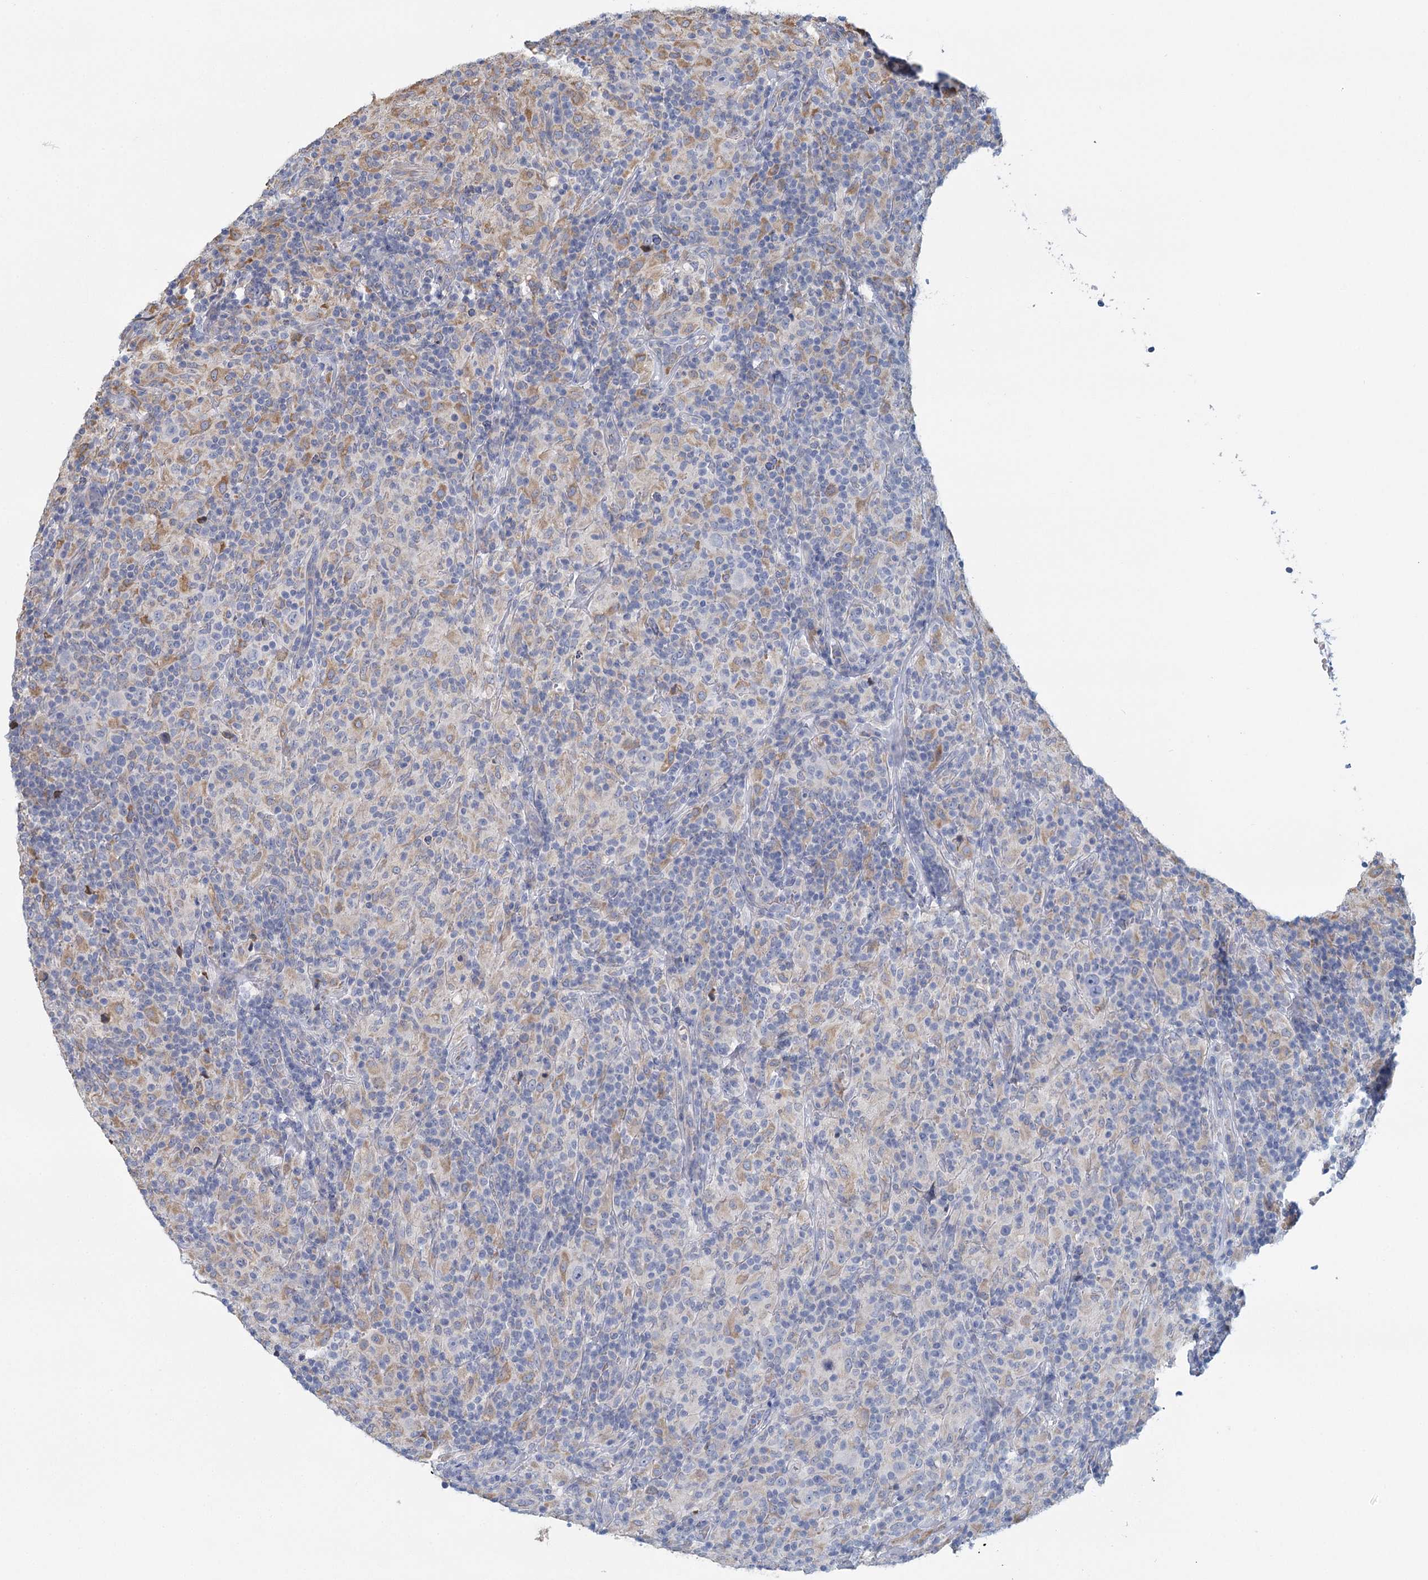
{"staining": {"intensity": "negative", "quantity": "none", "location": "none"}, "tissue": "lymphoma", "cell_type": "Tumor cells", "image_type": "cancer", "snomed": [{"axis": "morphology", "description": "Hodgkin's disease, NOS"}, {"axis": "topography", "description": "Lymph node"}], "caption": "This is an immunohistochemistry image of Hodgkin's disease. There is no expression in tumor cells.", "gene": "ANKRD16", "patient": {"sex": "male", "age": 70}}